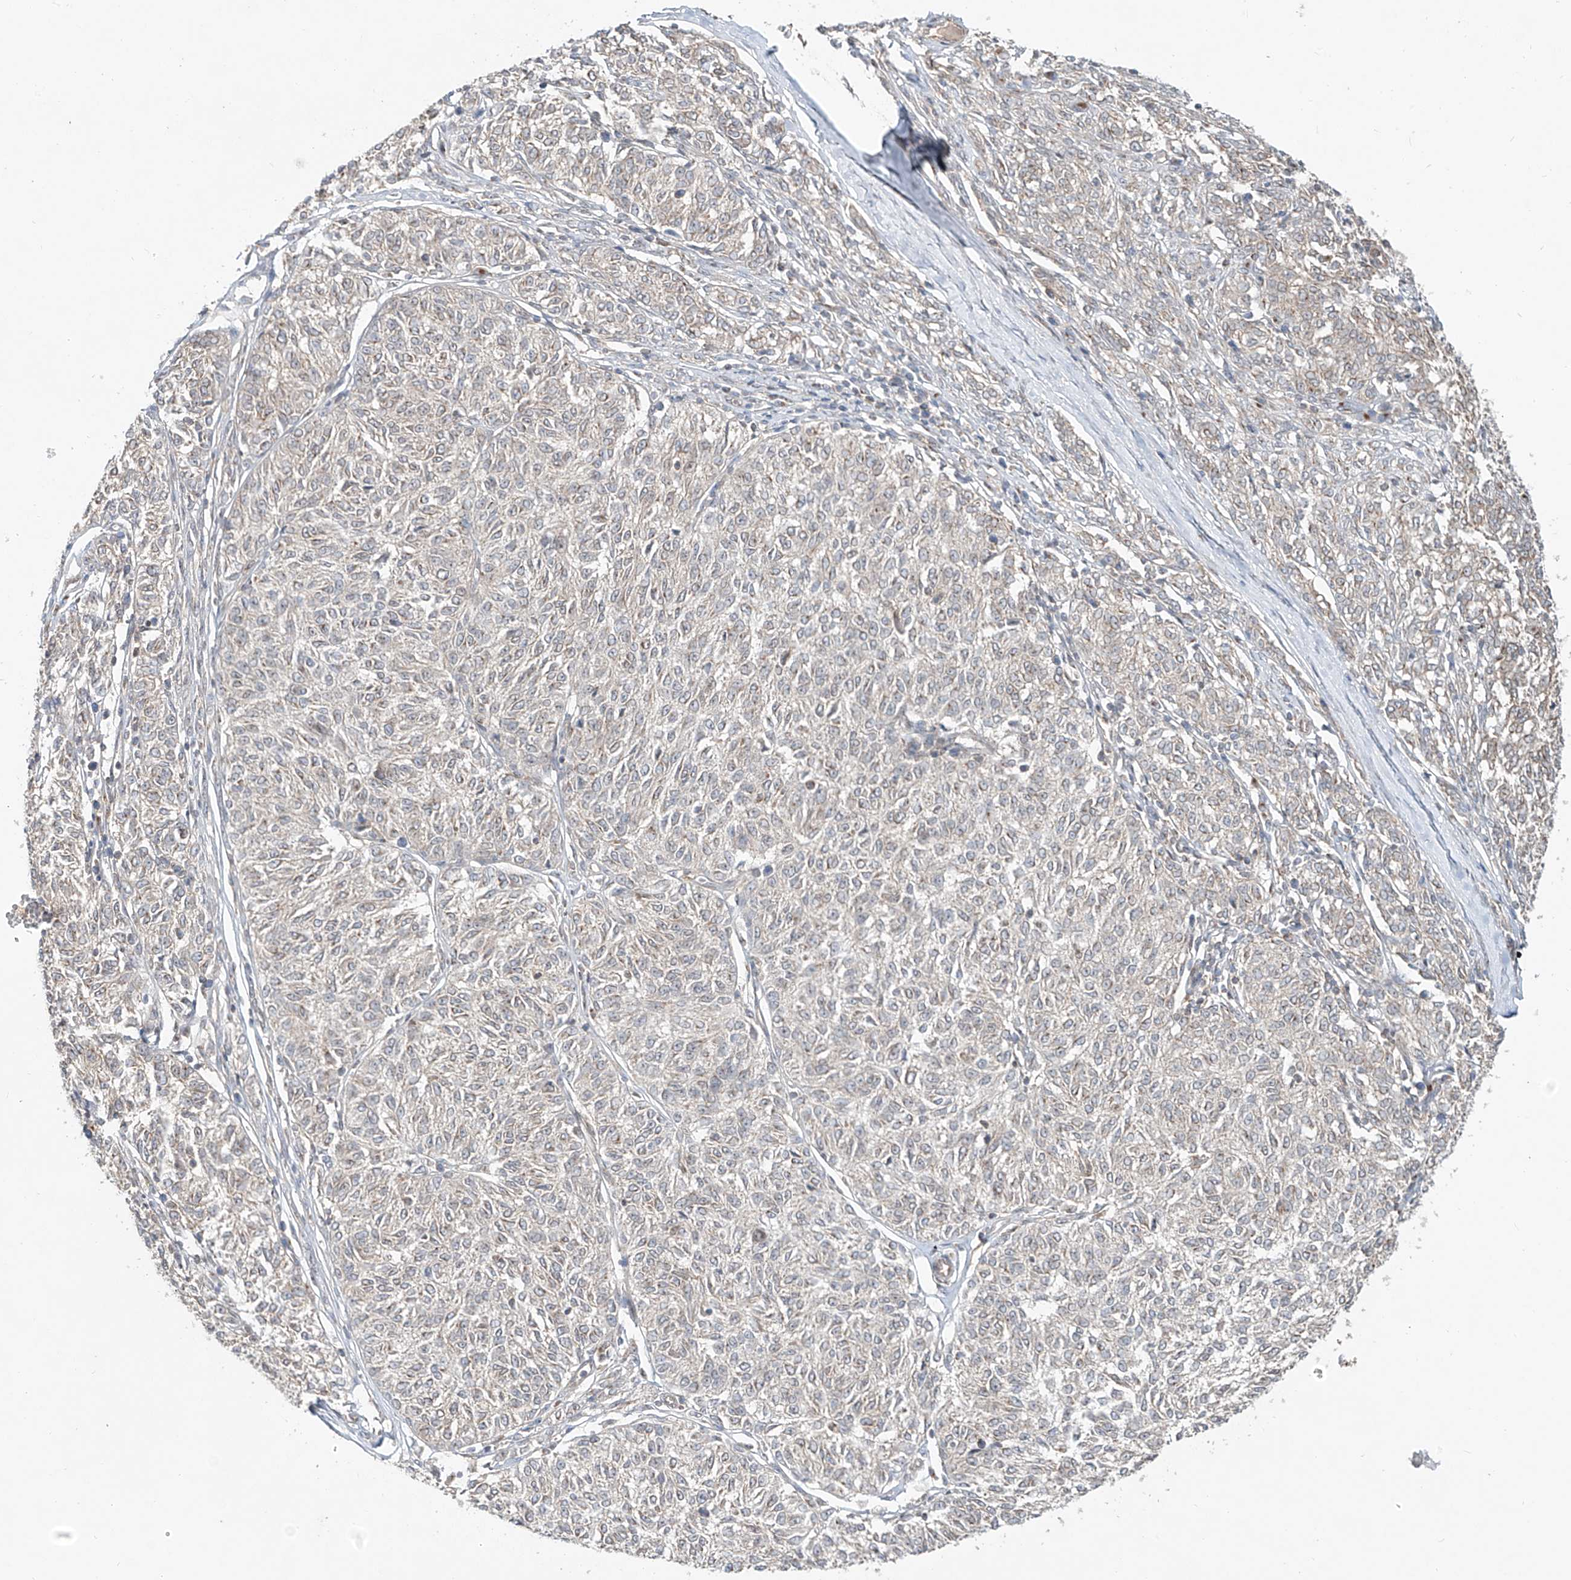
{"staining": {"intensity": "negative", "quantity": "none", "location": "none"}, "tissue": "melanoma", "cell_type": "Tumor cells", "image_type": "cancer", "snomed": [{"axis": "morphology", "description": "Malignant melanoma, NOS"}, {"axis": "topography", "description": "Skin"}], "caption": "High magnification brightfield microscopy of malignant melanoma stained with DAB (brown) and counterstained with hematoxylin (blue): tumor cells show no significant staining.", "gene": "CUX1", "patient": {"sex": "female", "age": 72}}